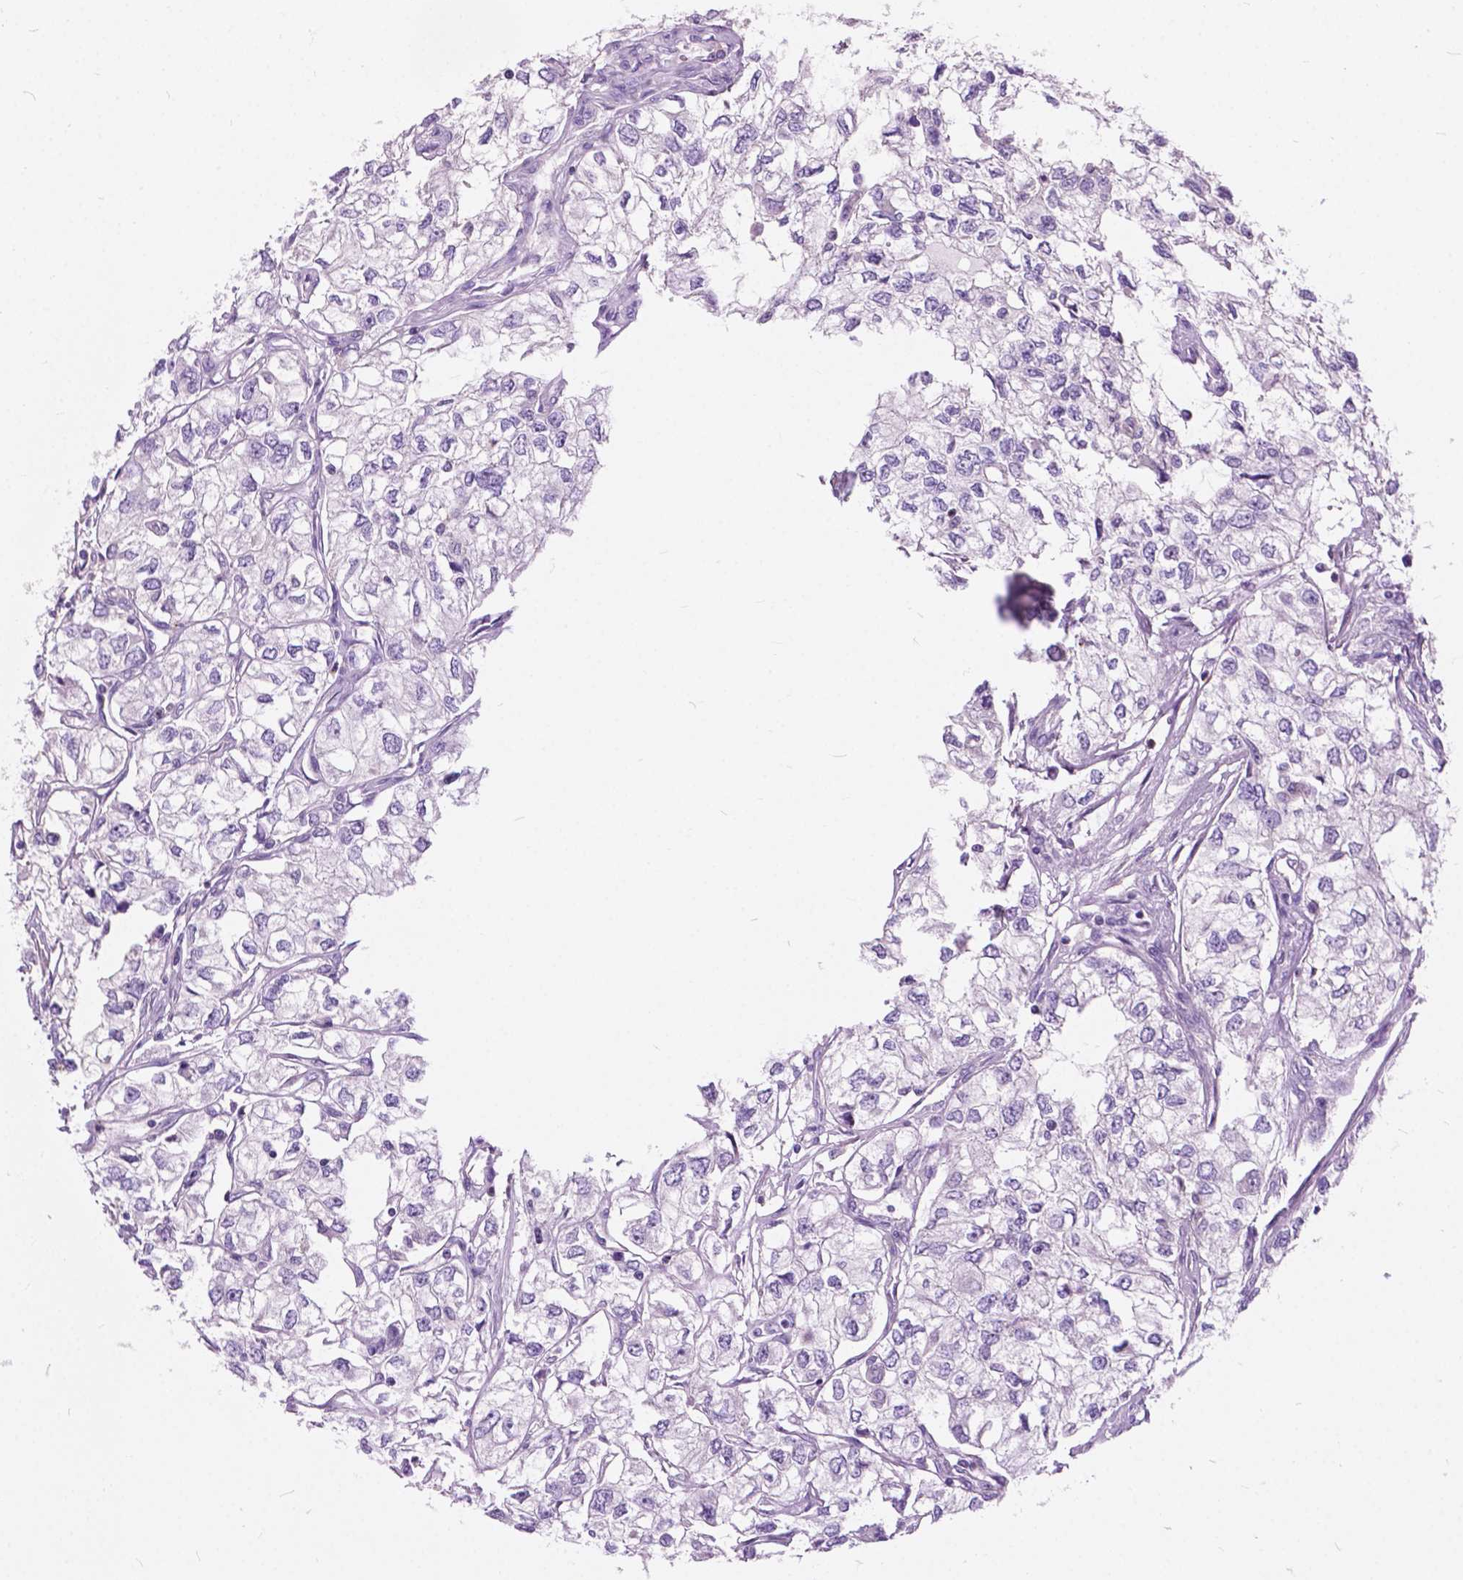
{"staining": {"intensity": "negative", "quantity": "none", "location": "none"}, "tissue": "renal cancer", "cell_type": "Tumor cells", "image_type": "cancer", "snomed": [{"axis": "morphology", "description": "Adenocarcinoma, NOS"}, {"axis": "topography", "description": "Kidney"}], "caption": "An immunohistochemistry (IHC) photomicrograph of renal adenocarcinoma is shown. There is no staining in tumor cells of renal adenocarcinoma.", "gene": "PRR35", "patient": {"sex": "female", "age": 59}}